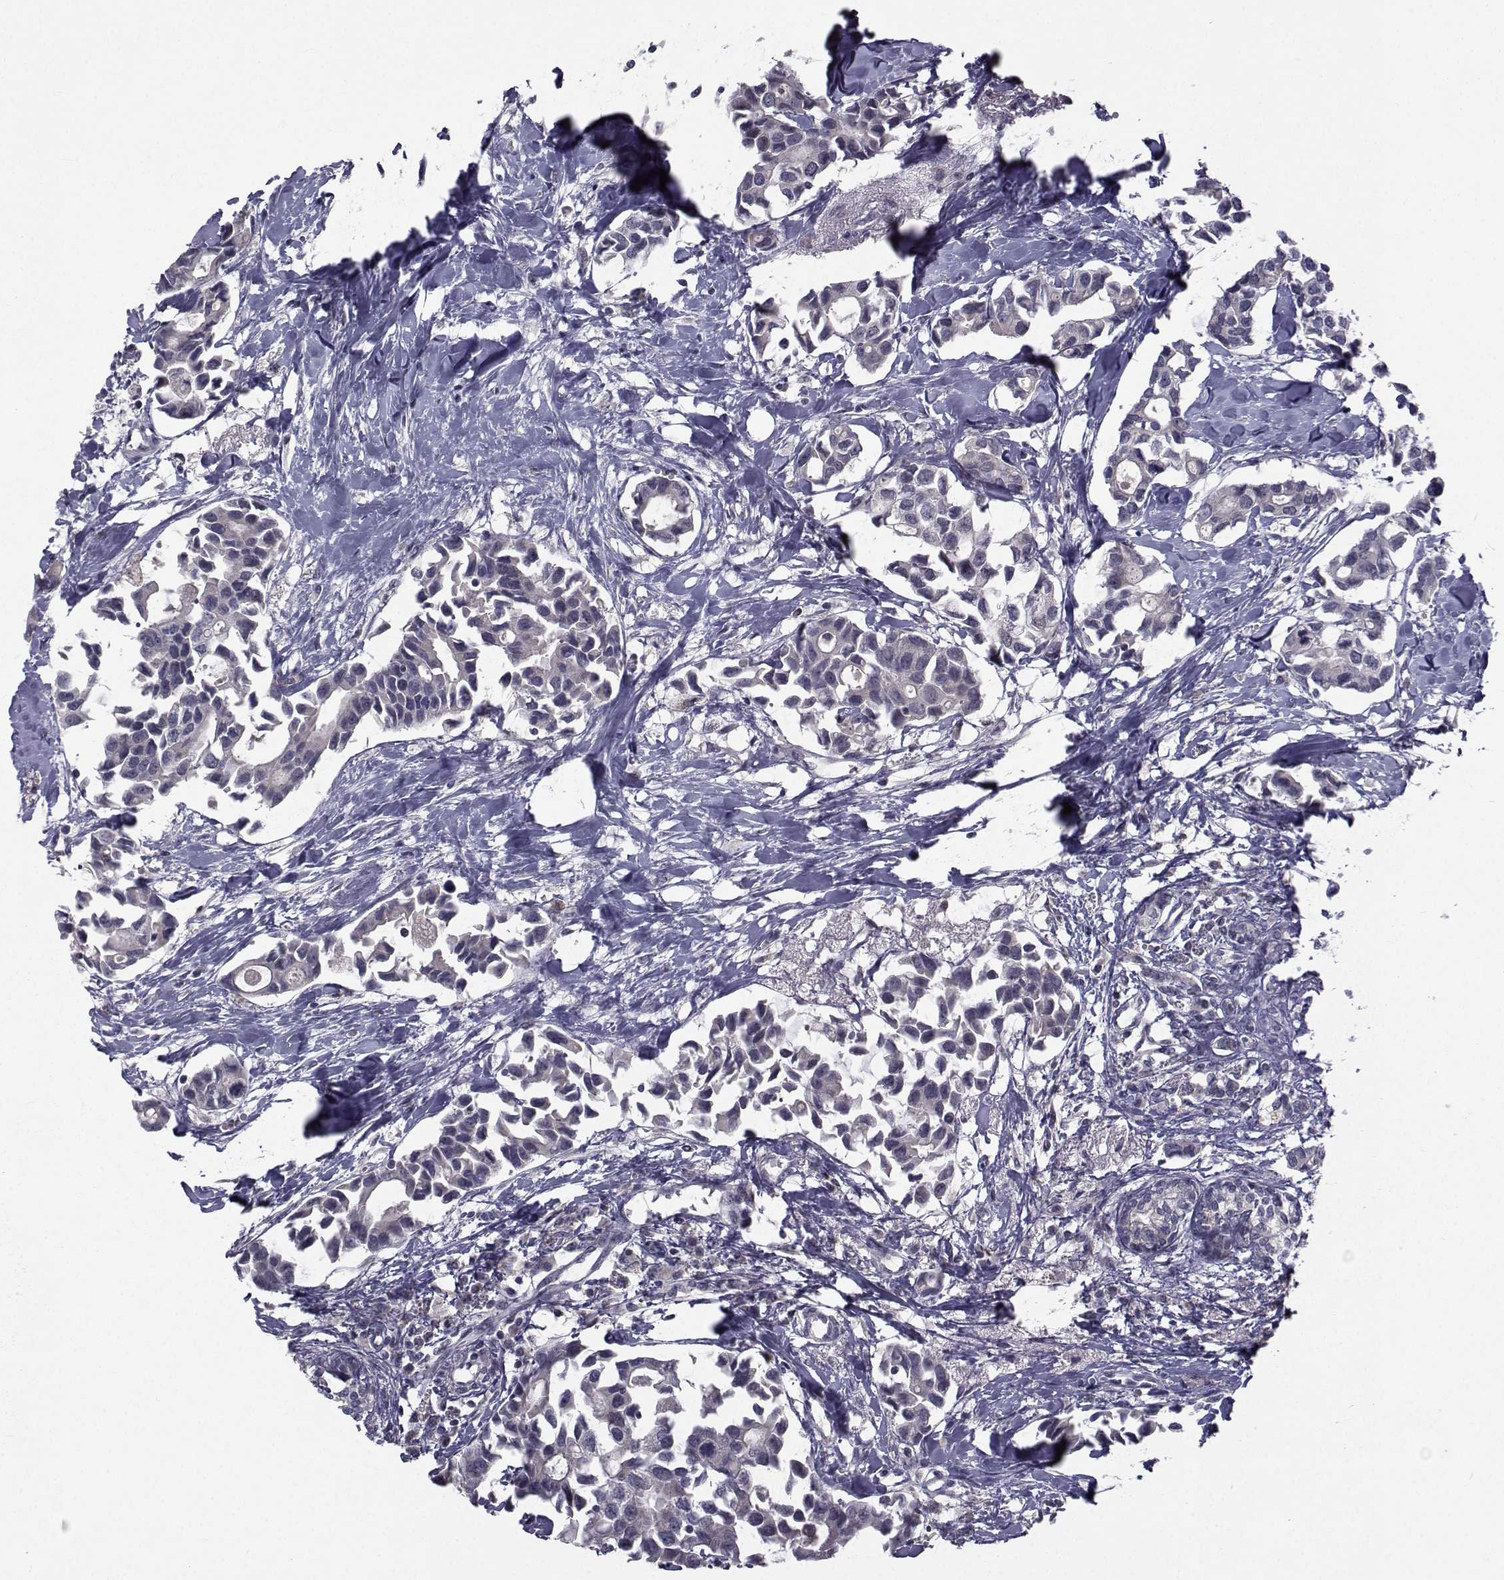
{"staining": {"intensity": "negative", "quantity": "none", "location": "none"}, "tissue": "breast cancer", "cell_type": "Tumor cells", "image_type": "cancer", "snomed": [{"axis": "morphology", "description": "Duct carcinoma"}, {"axis": "topography", "description": "Breast"}], "caption": "An IHC image of breast invasive ductal carcinoma is shown. There is no staining in tumor cells of breast invasive ductal carcinoma.", "gene": "FDXR", "patient": {"sex": "female", "age": 83}}